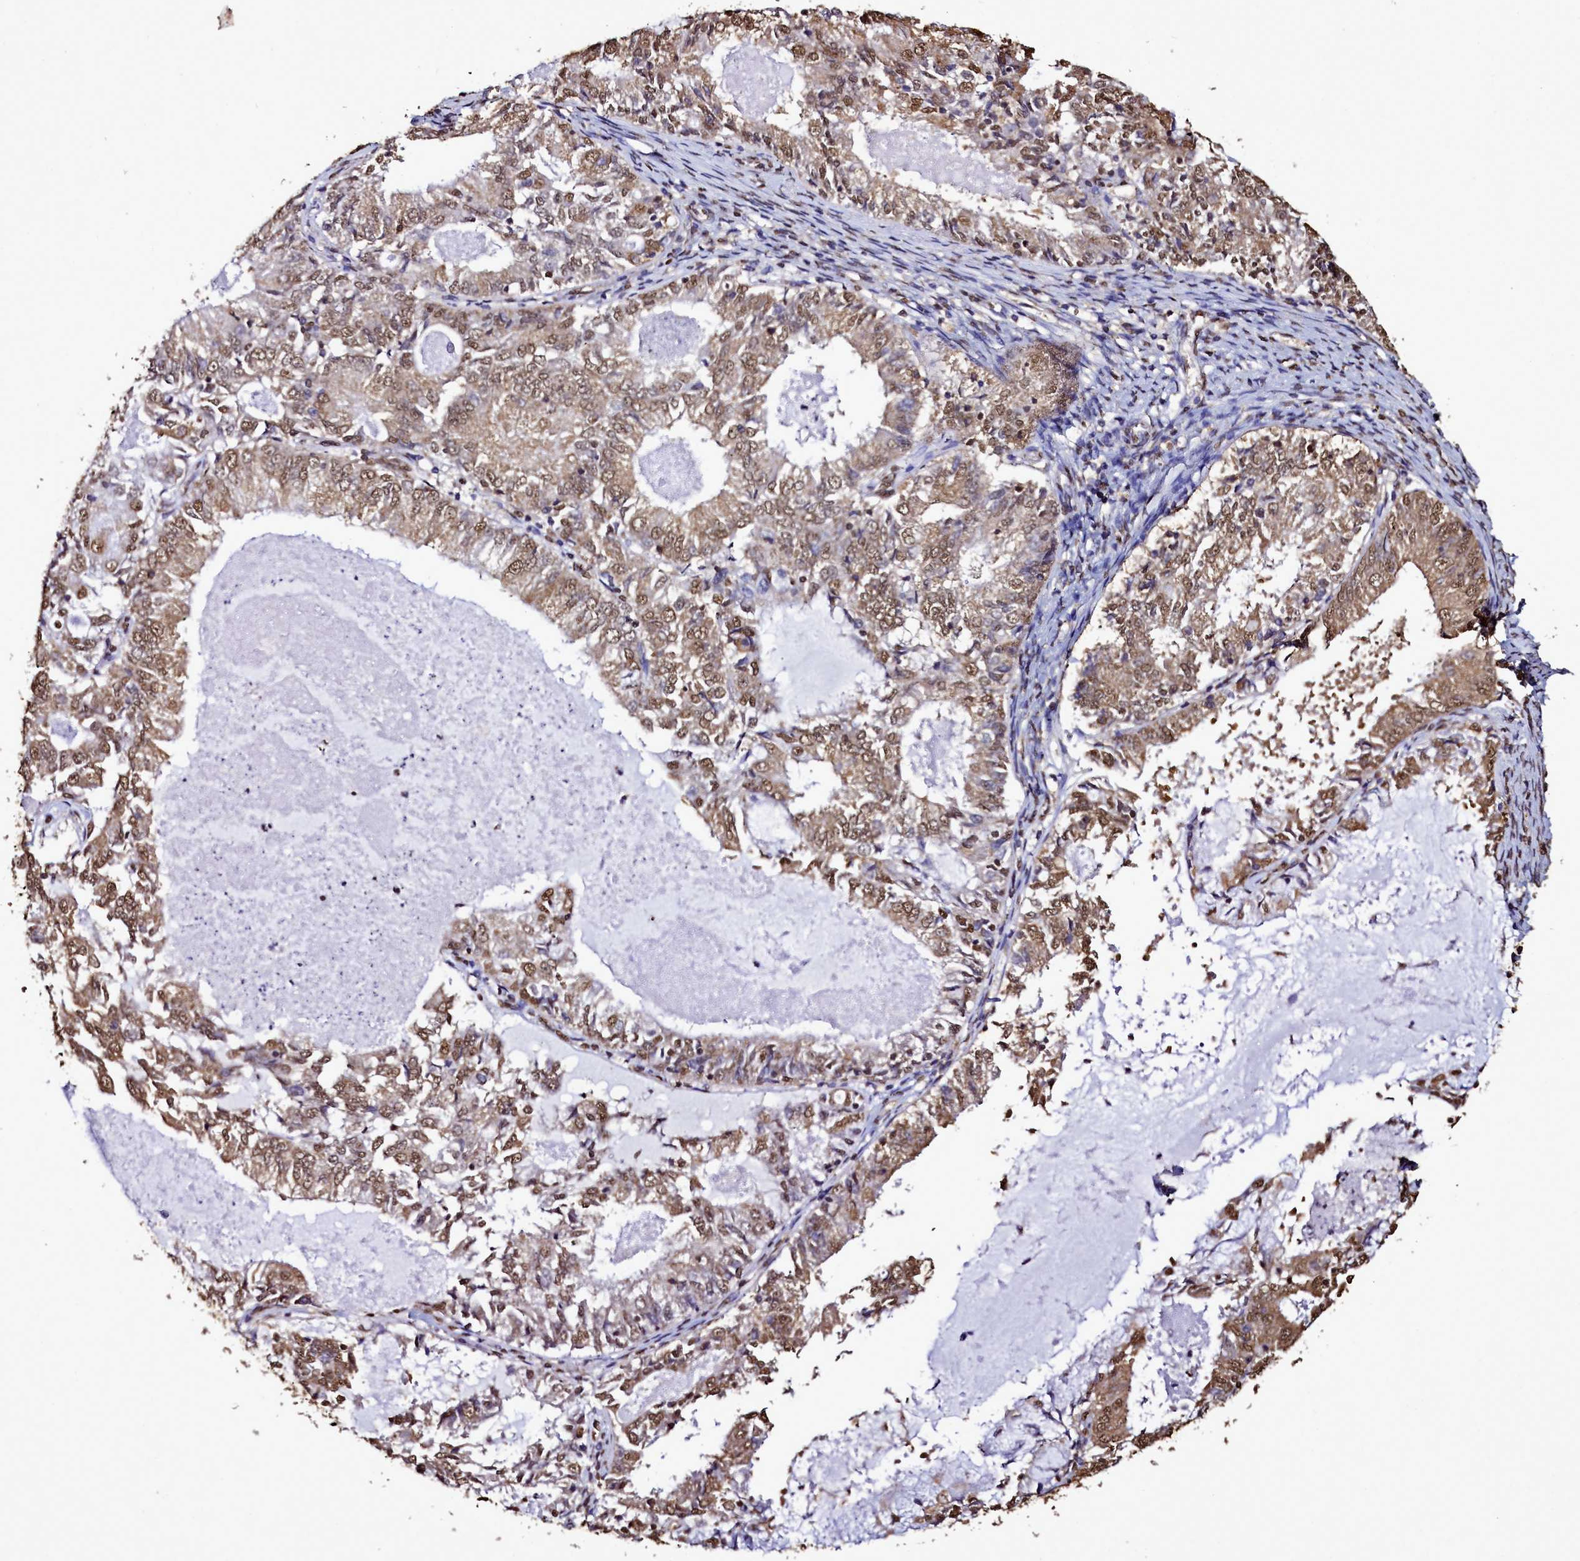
{"staining": {"intensity": "moderate", "quantity": ">75%", "location": "cytoplasmic/membranous,nuclear"}, "tissue": "endometrial cancer", "cell_type": "Tumor cells", "image_type": "cancer", "snomed": [{"axis": "morphology", "description": "Adenocarcinoma, NOS"}, {"axis": "topography", "description": "Endometrium"}], "caption": "Immunohistochemistry (DAB) staining of endometrial cancer (adenocarcinoma) reveals moderate cytoplasmic/membranous and nuclear protein staining in approximately >75% of tumor cells.", "gene": "TRIP6", "patient": {"sex": "female", "age": 57}}